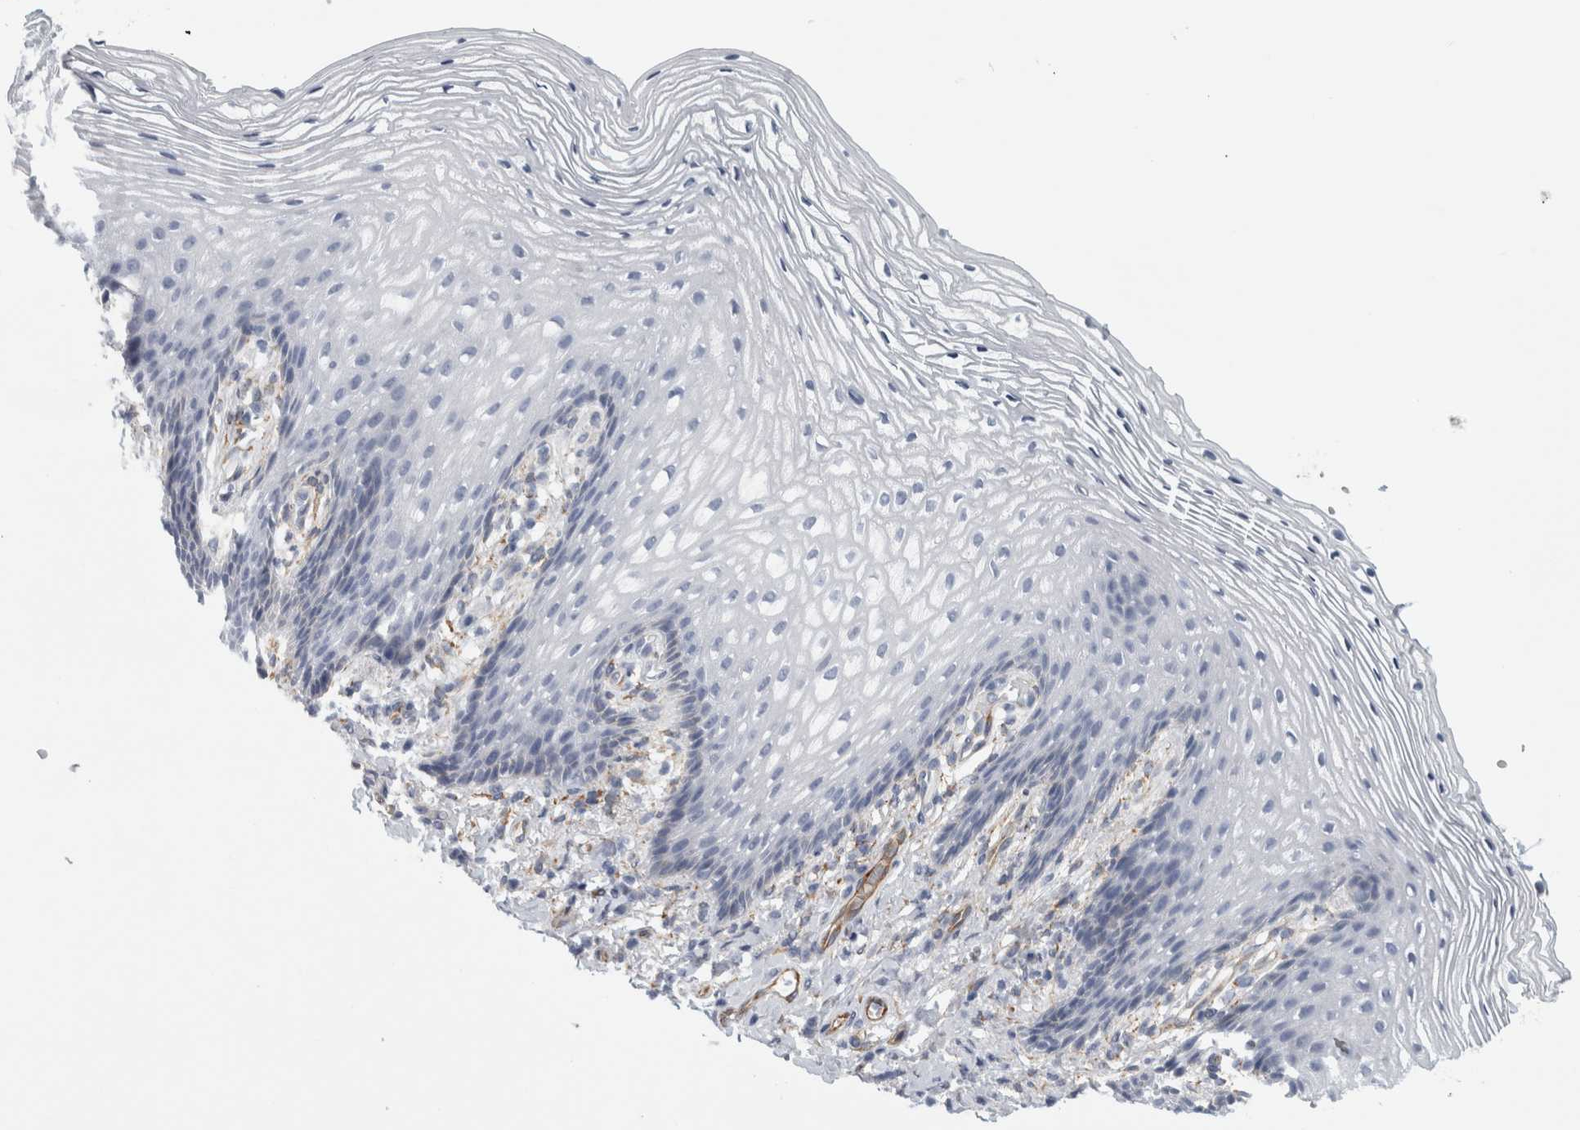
{"staining": {"intensity": "negative", "quantity": "none", "location": "none"}, "tissue": "vagina", "cell_type": "Squamous epithelial cells", "image_type": "normal", "snomed": [{"axis": "morphology", "description": "Normal tissue, NOS"}, {"axis": "topography", "description": "Vagina"}], "caption": "This micrograph is of normal vagina stained with immunohistochemistry to label a protein in brown with the nuclei are counter-stained blue. There is no expression in squamous epithelial cells. Nuclei are stained in blue.", "gene": "B3GNT3", "patient": {"sex": "female", "age": 60}}